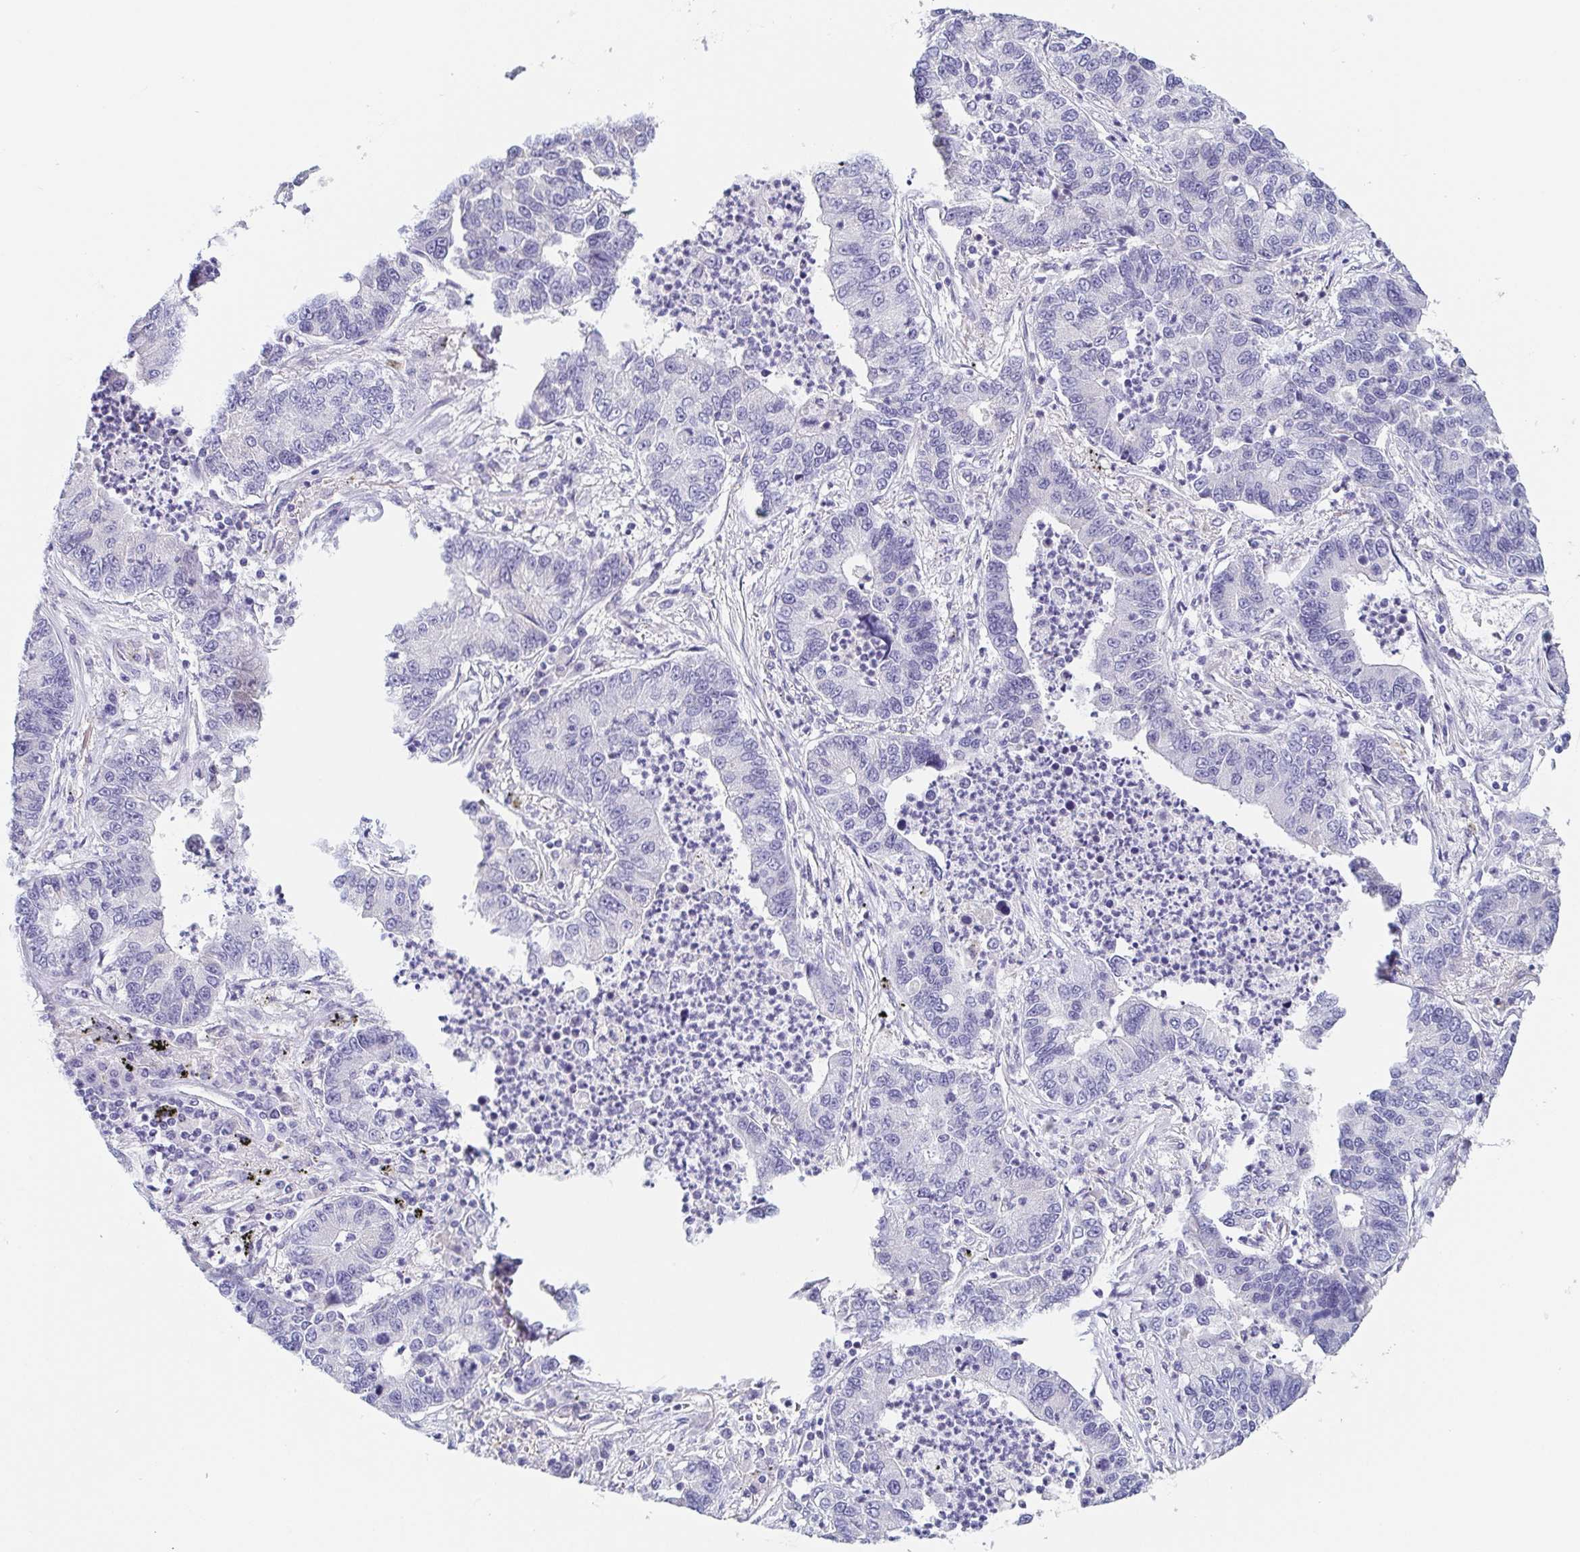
{"staining": {"intensity": "negative", "quantity": "none", "location": "none"}, "tissue": "lung cancer", "cell_type": "Tumor cells", "image_type": "cancer", "snomed": [{"axis": "morphology", "description": "Adenocarcinoma, NOS"}, {"axis": "topography", "description": "Lung"}], "caption": "Tumor cells show no significant staining in adenocarcinoma (lung).", "gene": "ITLN1", "patient": {"sex": "female", "age": 57}}